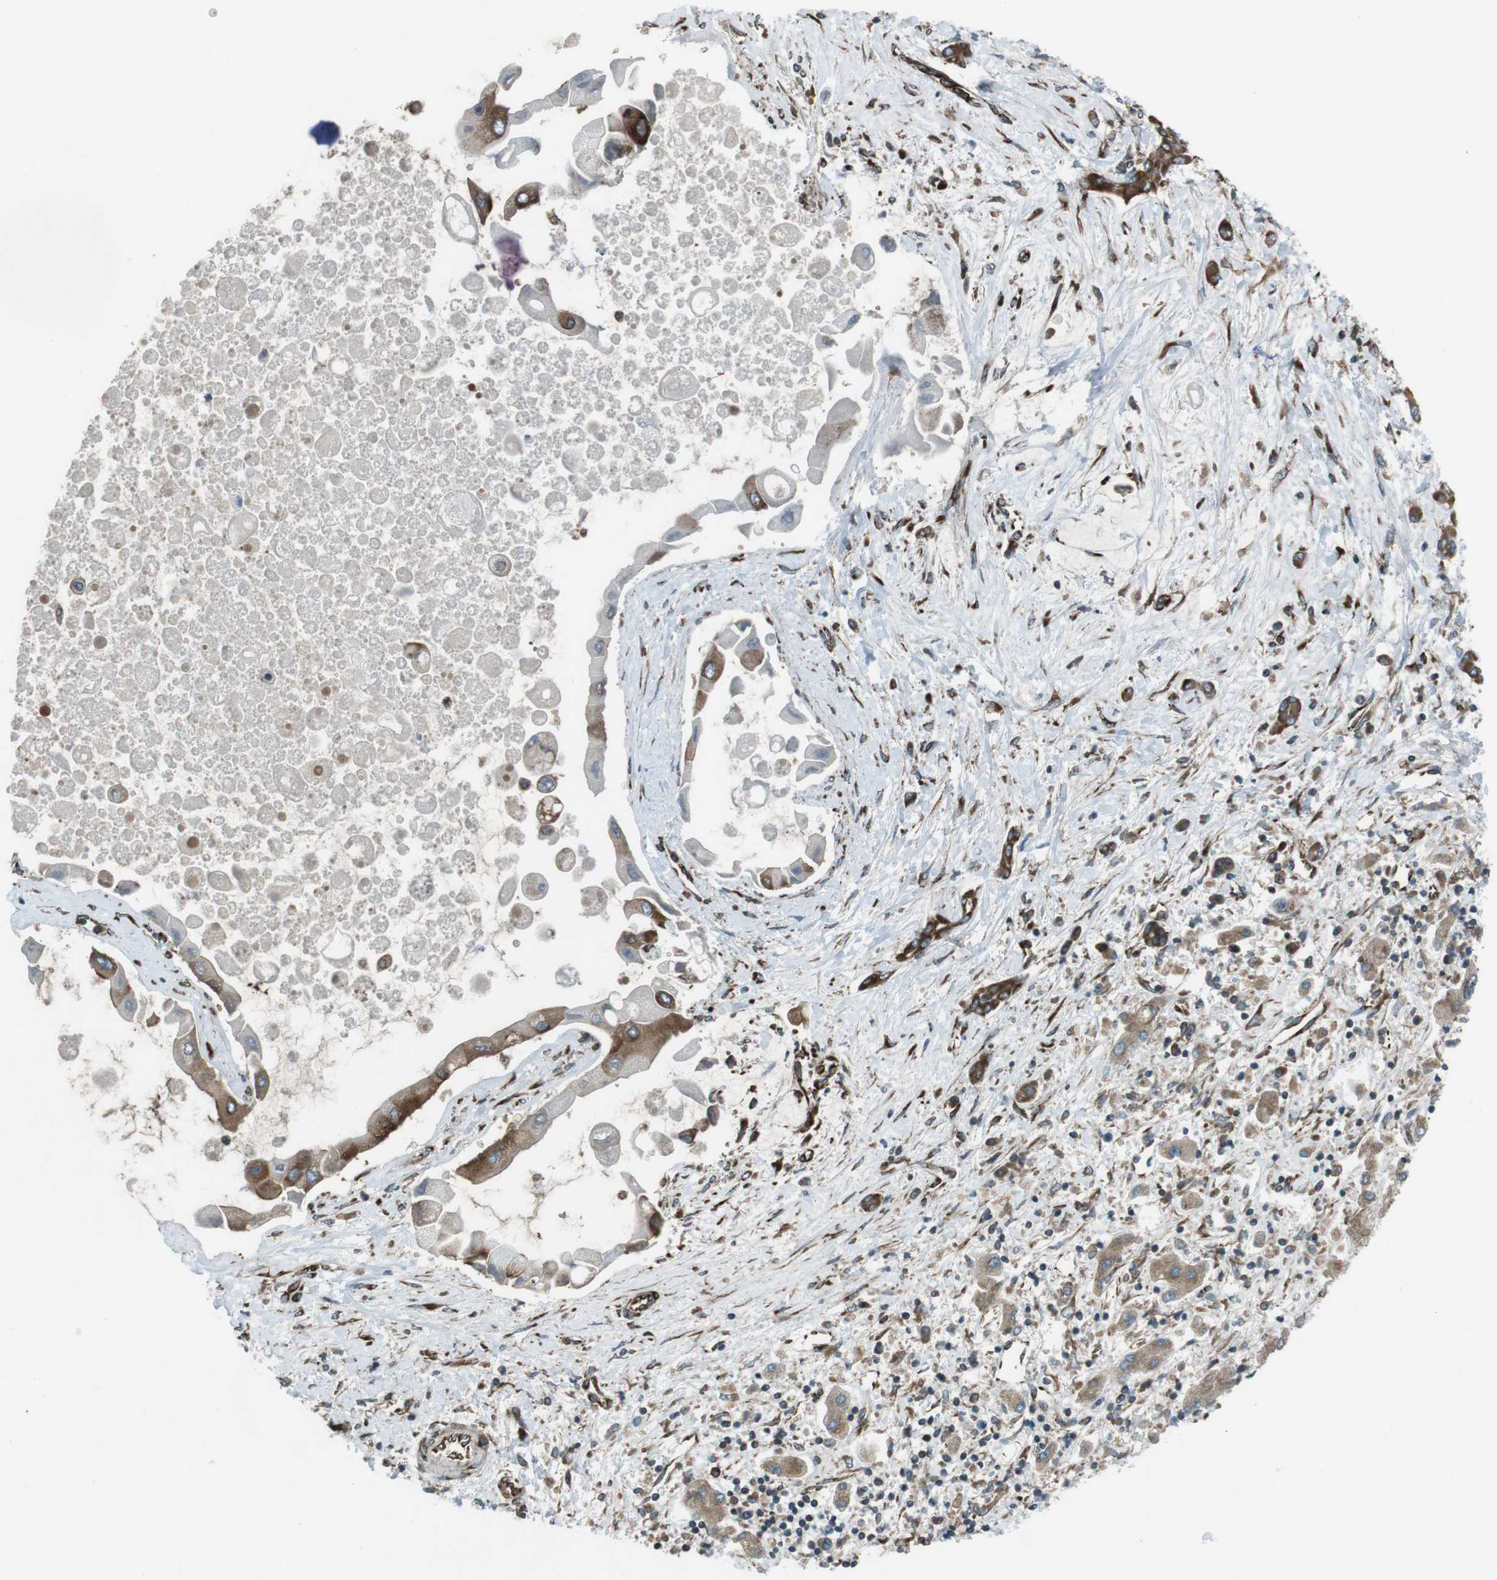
{"staining": {"intensity": "moderate", "quantity": "25%-75%", "location": "cytoplasmic/membranous"}, "tissue": "liver cancer", "cell_type": "Tumor cells", "image_type": "cancer", "snomed": [{"axis": "morphology", "description": "Cholangiocarcinoma"}, {"axis": "topography", "description": "Liver"}], "caption": "A medium amount of moderate cytoplasmic/membranous positivity is present in about 25%-75% of tumor cells in liver cholangiocarcinoma tissue. Nuclei are stained in blue.", "gene": "KTN1", "patient": {"sex": "male", "age": 50}}